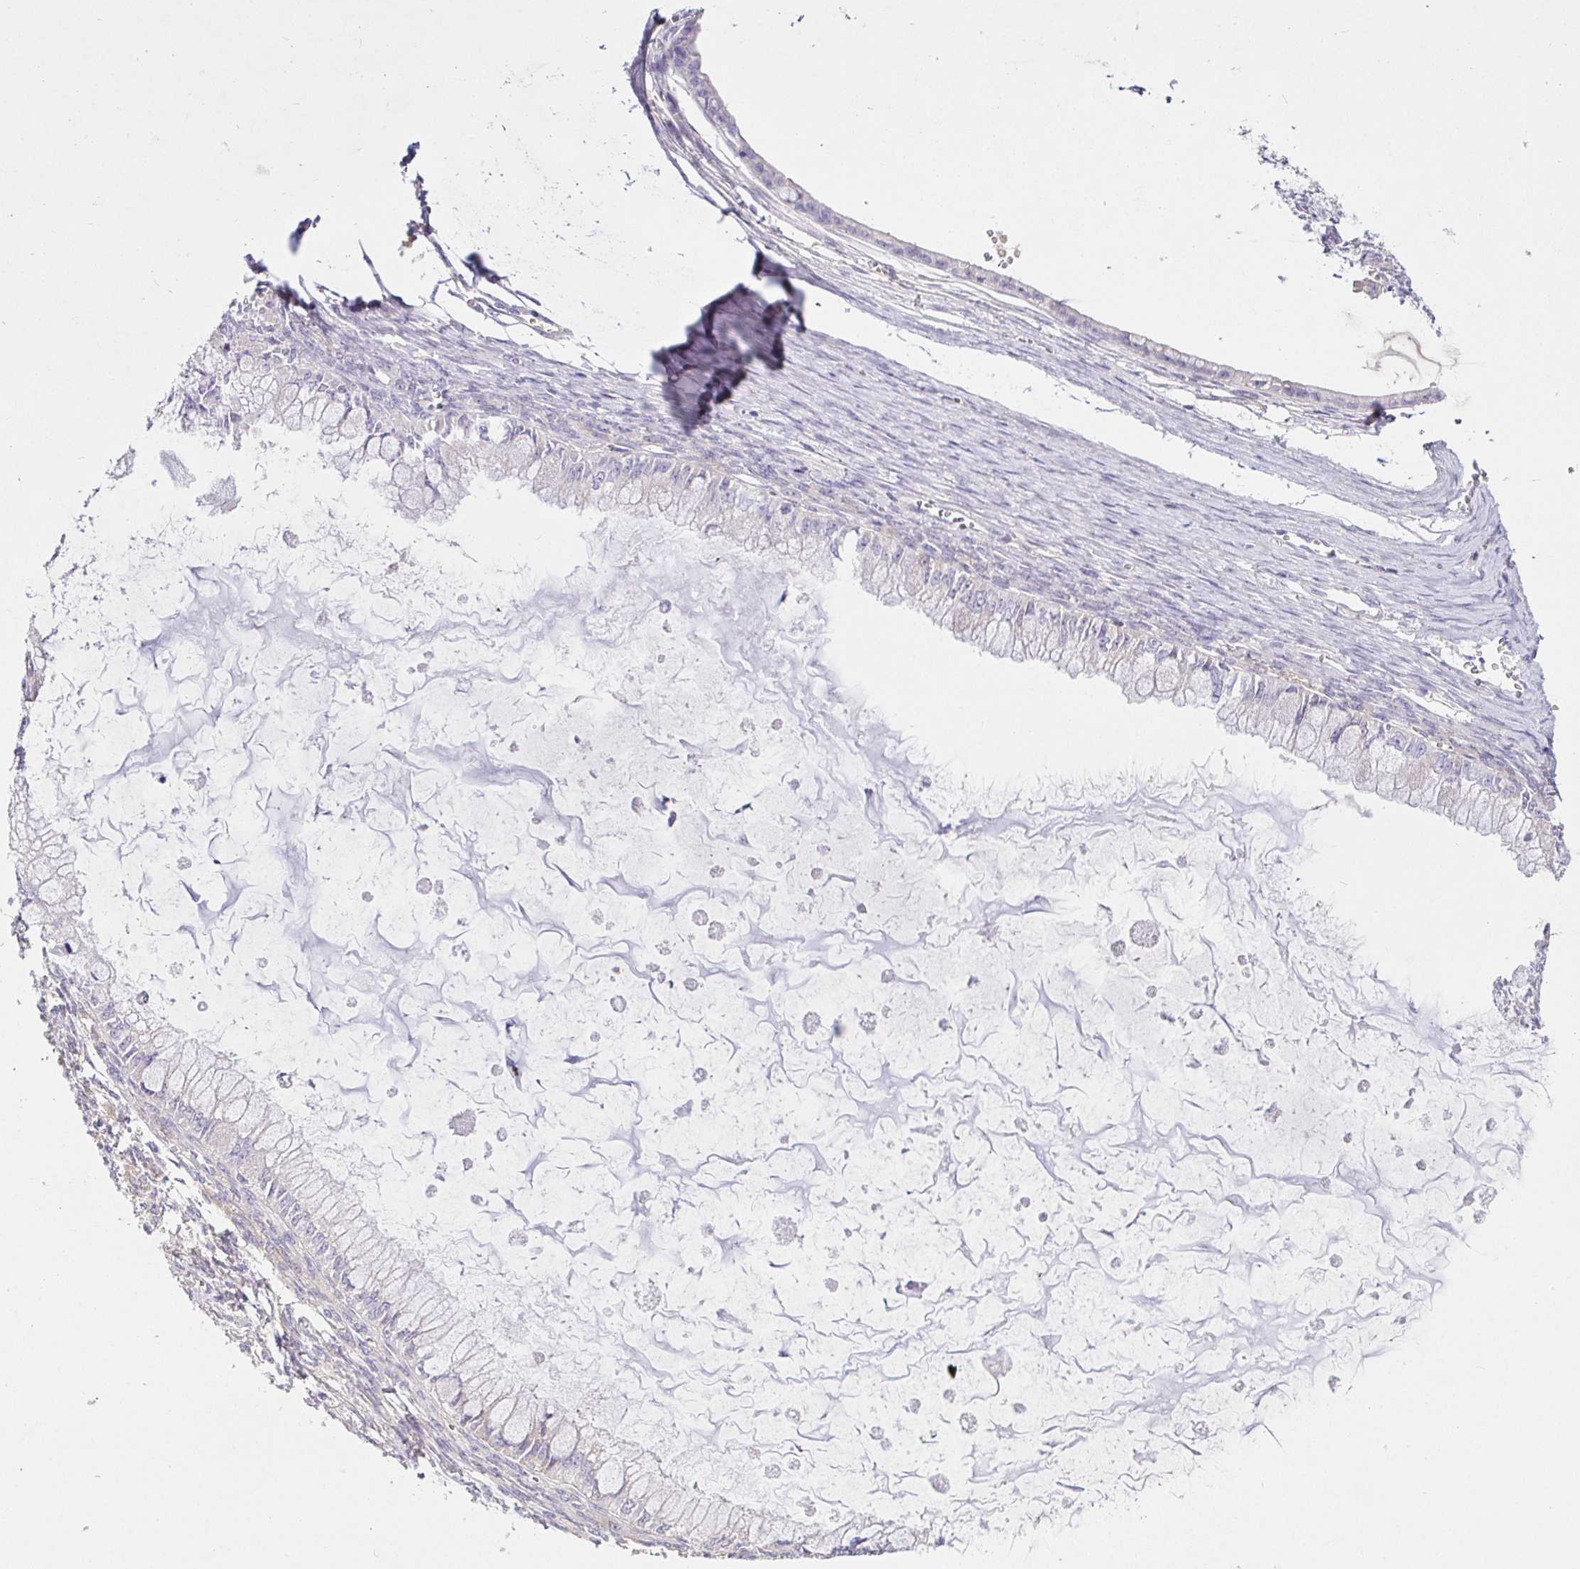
{"staining": {"intensity": "negative", "quantity": "none", "location": "none"}, "tissue": "ovarian cancer", "cell_type": "Tumor cells", "image_type": "cancer", "snomed": [{"axis": "morphology", "description": "Cystadenocarcinoma, mucinous, NOS"}, {"axis": "topography", "description": "Ovary"}], "caption": "Protein analysis of ovarian cancer displays no significant expression in tumor cells. The staining was performed using DAB to visualize the protein expression in brown, while the nuclei were stained in blue with hematoxylin (Magnification: 20x).", "gene": "SAA4", "patient": {"sex": "female", "age": 34}}